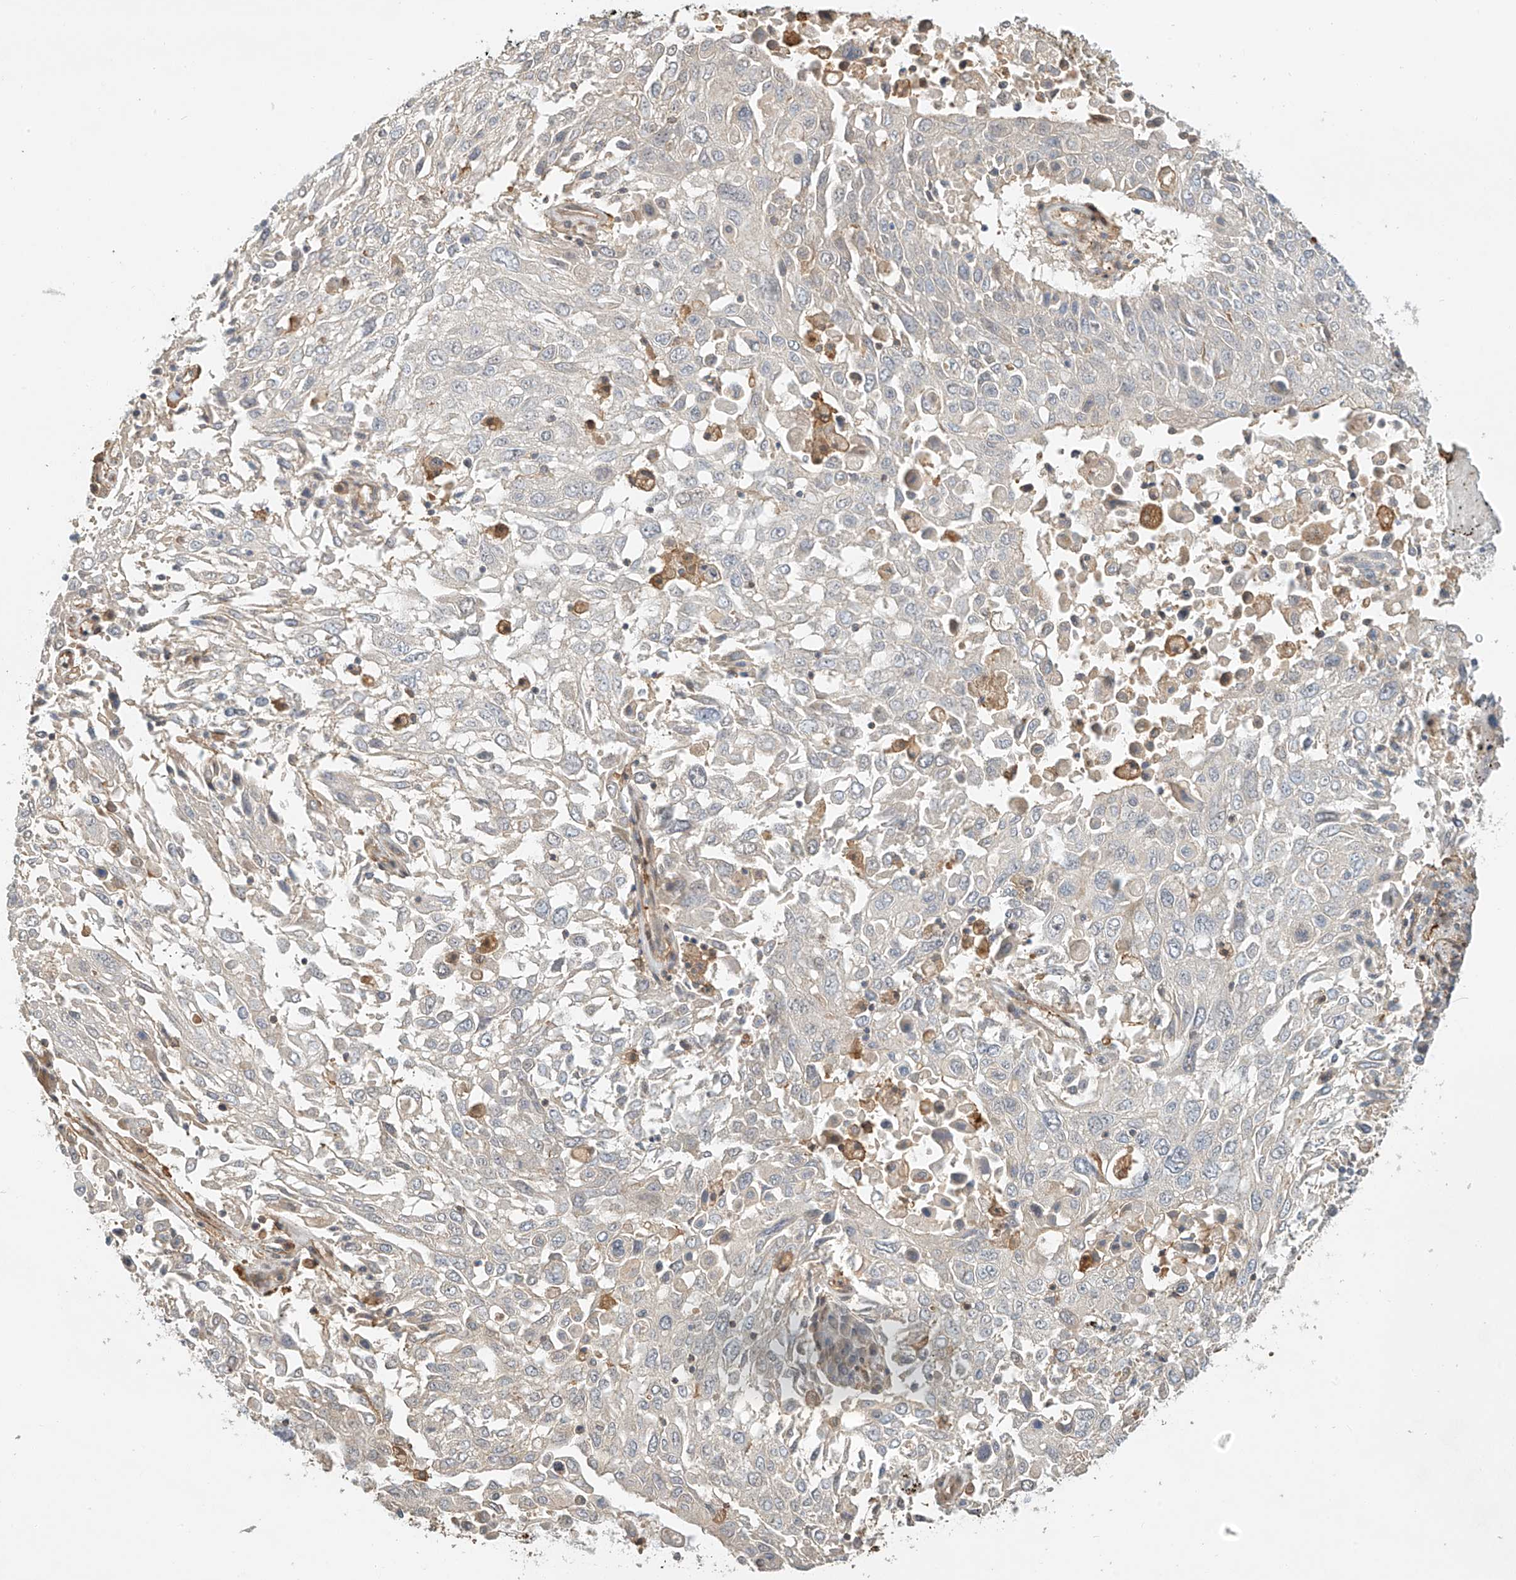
{"staining": {"intensity": "negative", "quantity": "none", "location": "none"}, "tissue": "lung cancer", "cell_type": "Tumor cells", "image_type": "cancer", "snomed": [{"axis": "morphology", "description": "Squamous cell carcinoma, NOS"}, {"axis": "topography", "description": "Lung"}], "caption": "High magnification brightfield microscopy of squamous cell carcinoma (lung) stained with DAB (3,3'-diaminobenzidine) (brown) and counterstained with hematoxylin (blue): tumor cells show no significant positivity.", "gene": "CSMD3", "patient": {"sex": "male", "age": 65}}